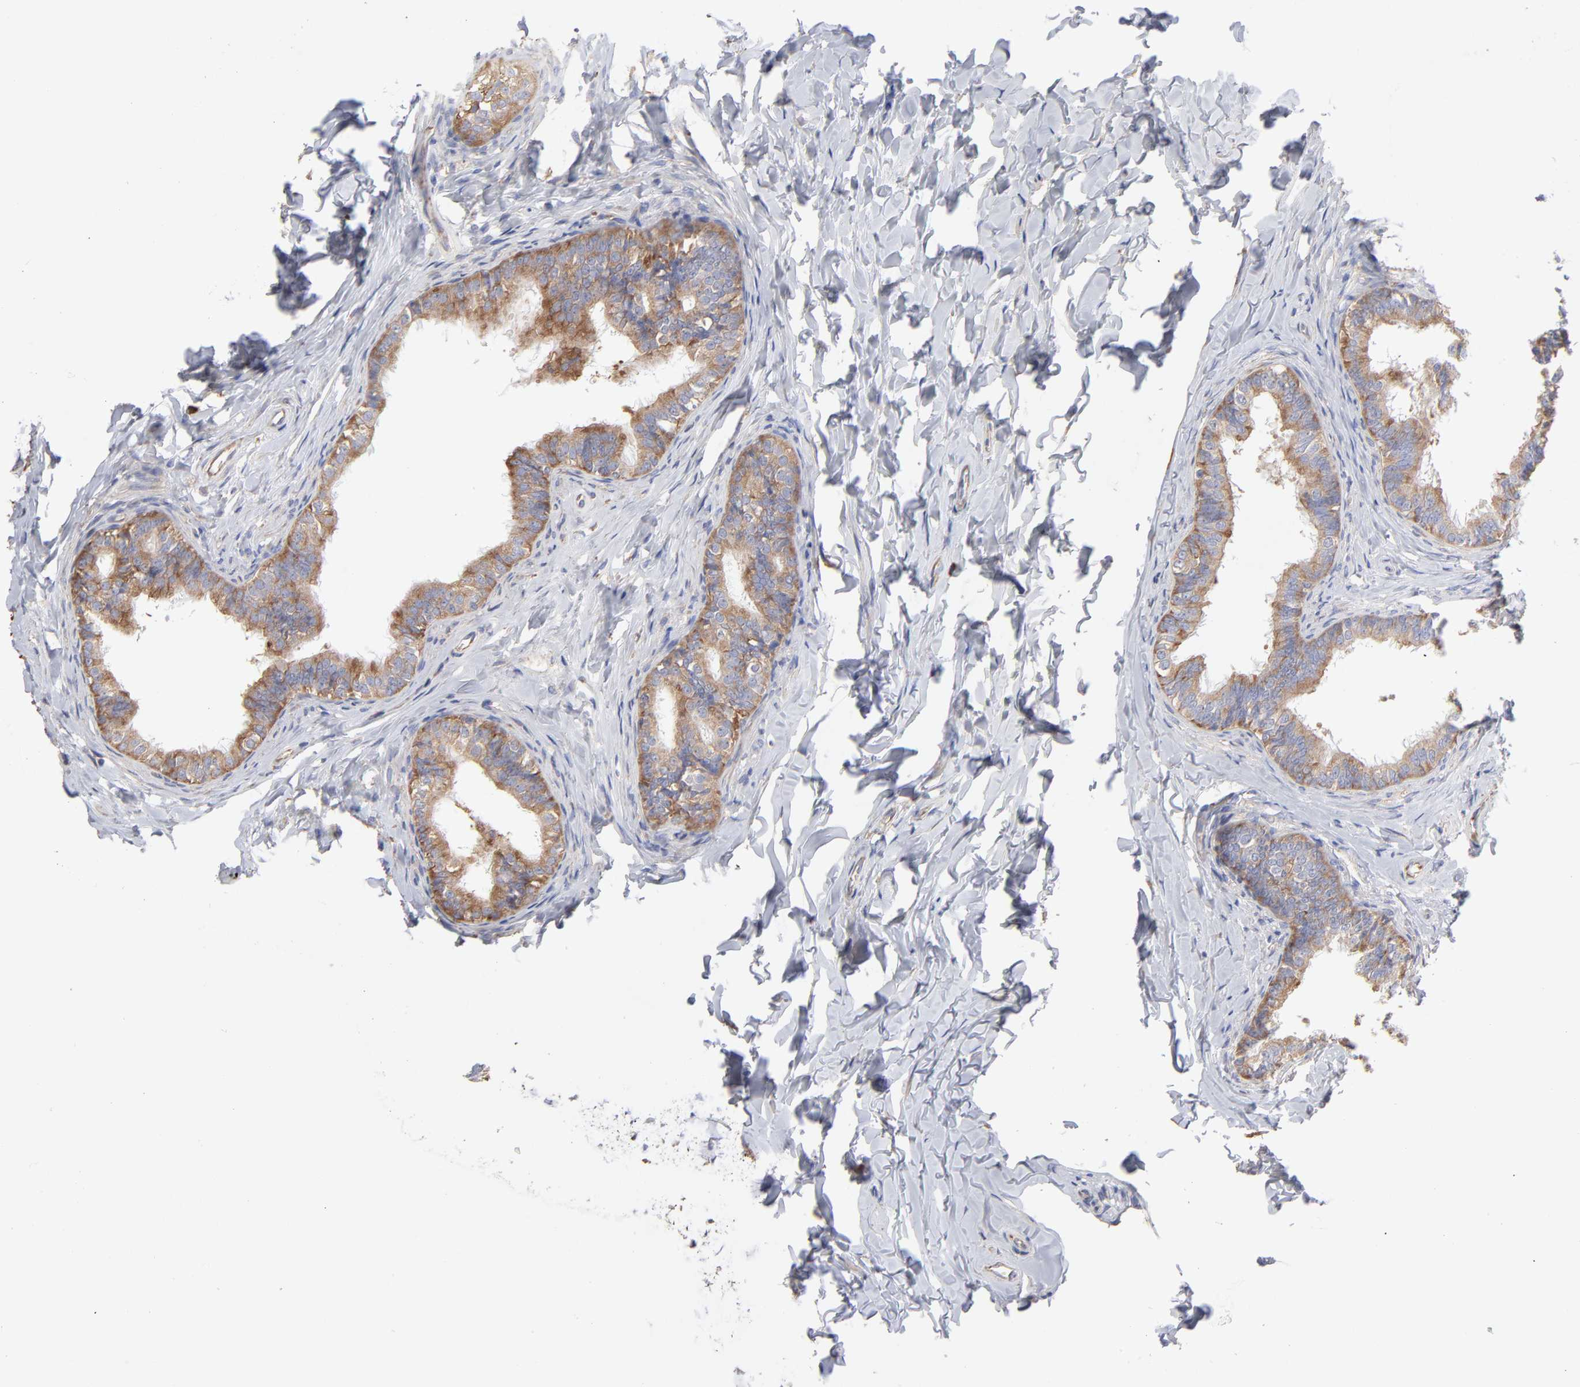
{"staining": {"intensity": "moderate", "quantity": ">75%", "location": "cytoplasmic/membranous"}, "tissue": "epididymis", "cell_type": "Glandular cells", "image_type": "normal", "snomed": [{"axis": "morphology", "description": "Normal tissue, NOS"}, {"axis": "topography", "description": "Soft tissue"}, {"axis": "topography", "description": "Epididymis"}], "caption": "Epididymis stained for a protein reveals moderate cytoplasmic/membranous positivity in glandular cells. The staining was performed using DAB to visualize the protein expression in brown, while the nuclei were stained in blue with hematoxylin (Magnification: 20x).", "gene": "RPL3", "patient": {"sex": "male", "age": 26}}